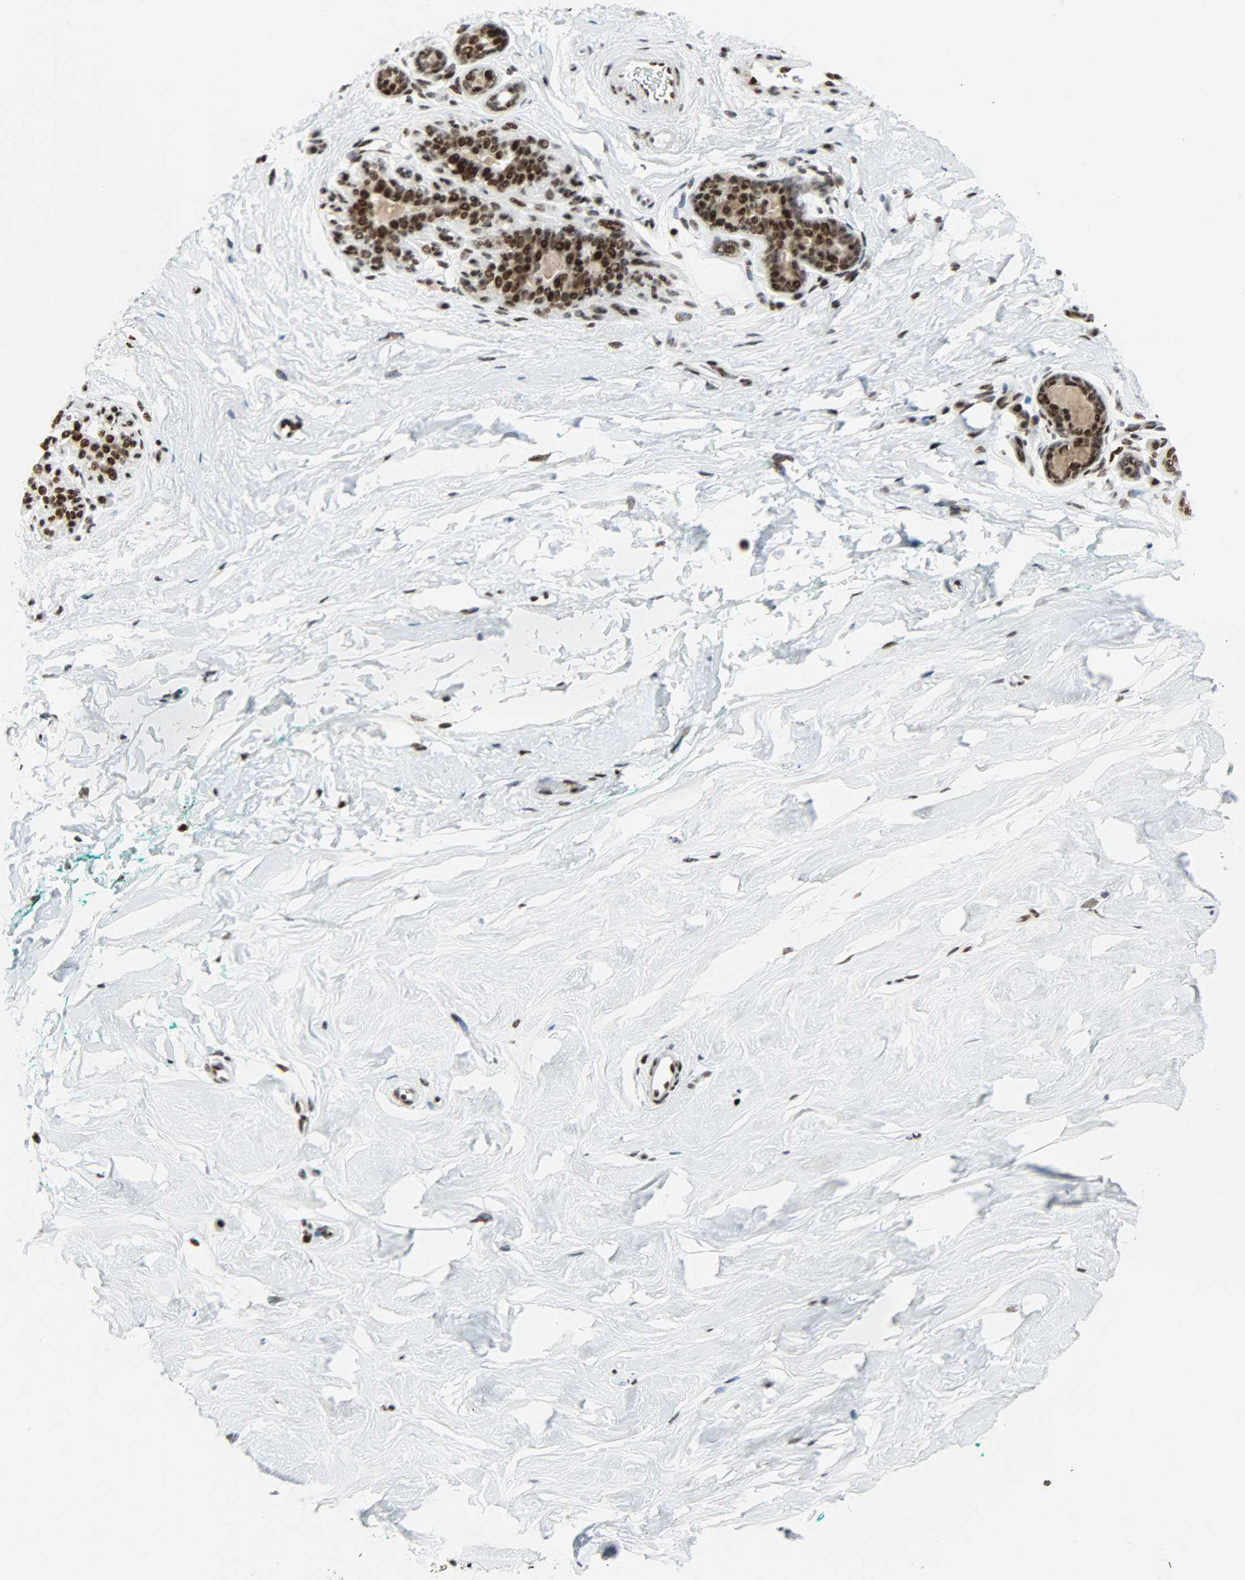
{"staining": {"intensity": "negative", "quantity": "none", "location": "none"}, "tissue": "breast", "cell_type": "Adipocytes", "image_type": "normal", "snomed": [{"axis": "morphology", "description": "Normal tissue, NOS"}, {"axis": "topography", "description": "Breast"}], "caption": "A high-resolution histopathology image shows immunohistochemistry (IHC) staining of unremarkable breast, which displays no significant staining in adipocytes. (DAB immunohistochemistry (IHC), high magnification).", "gene": "SNRPA", "patient": {"sex": "female", "age": 52}}